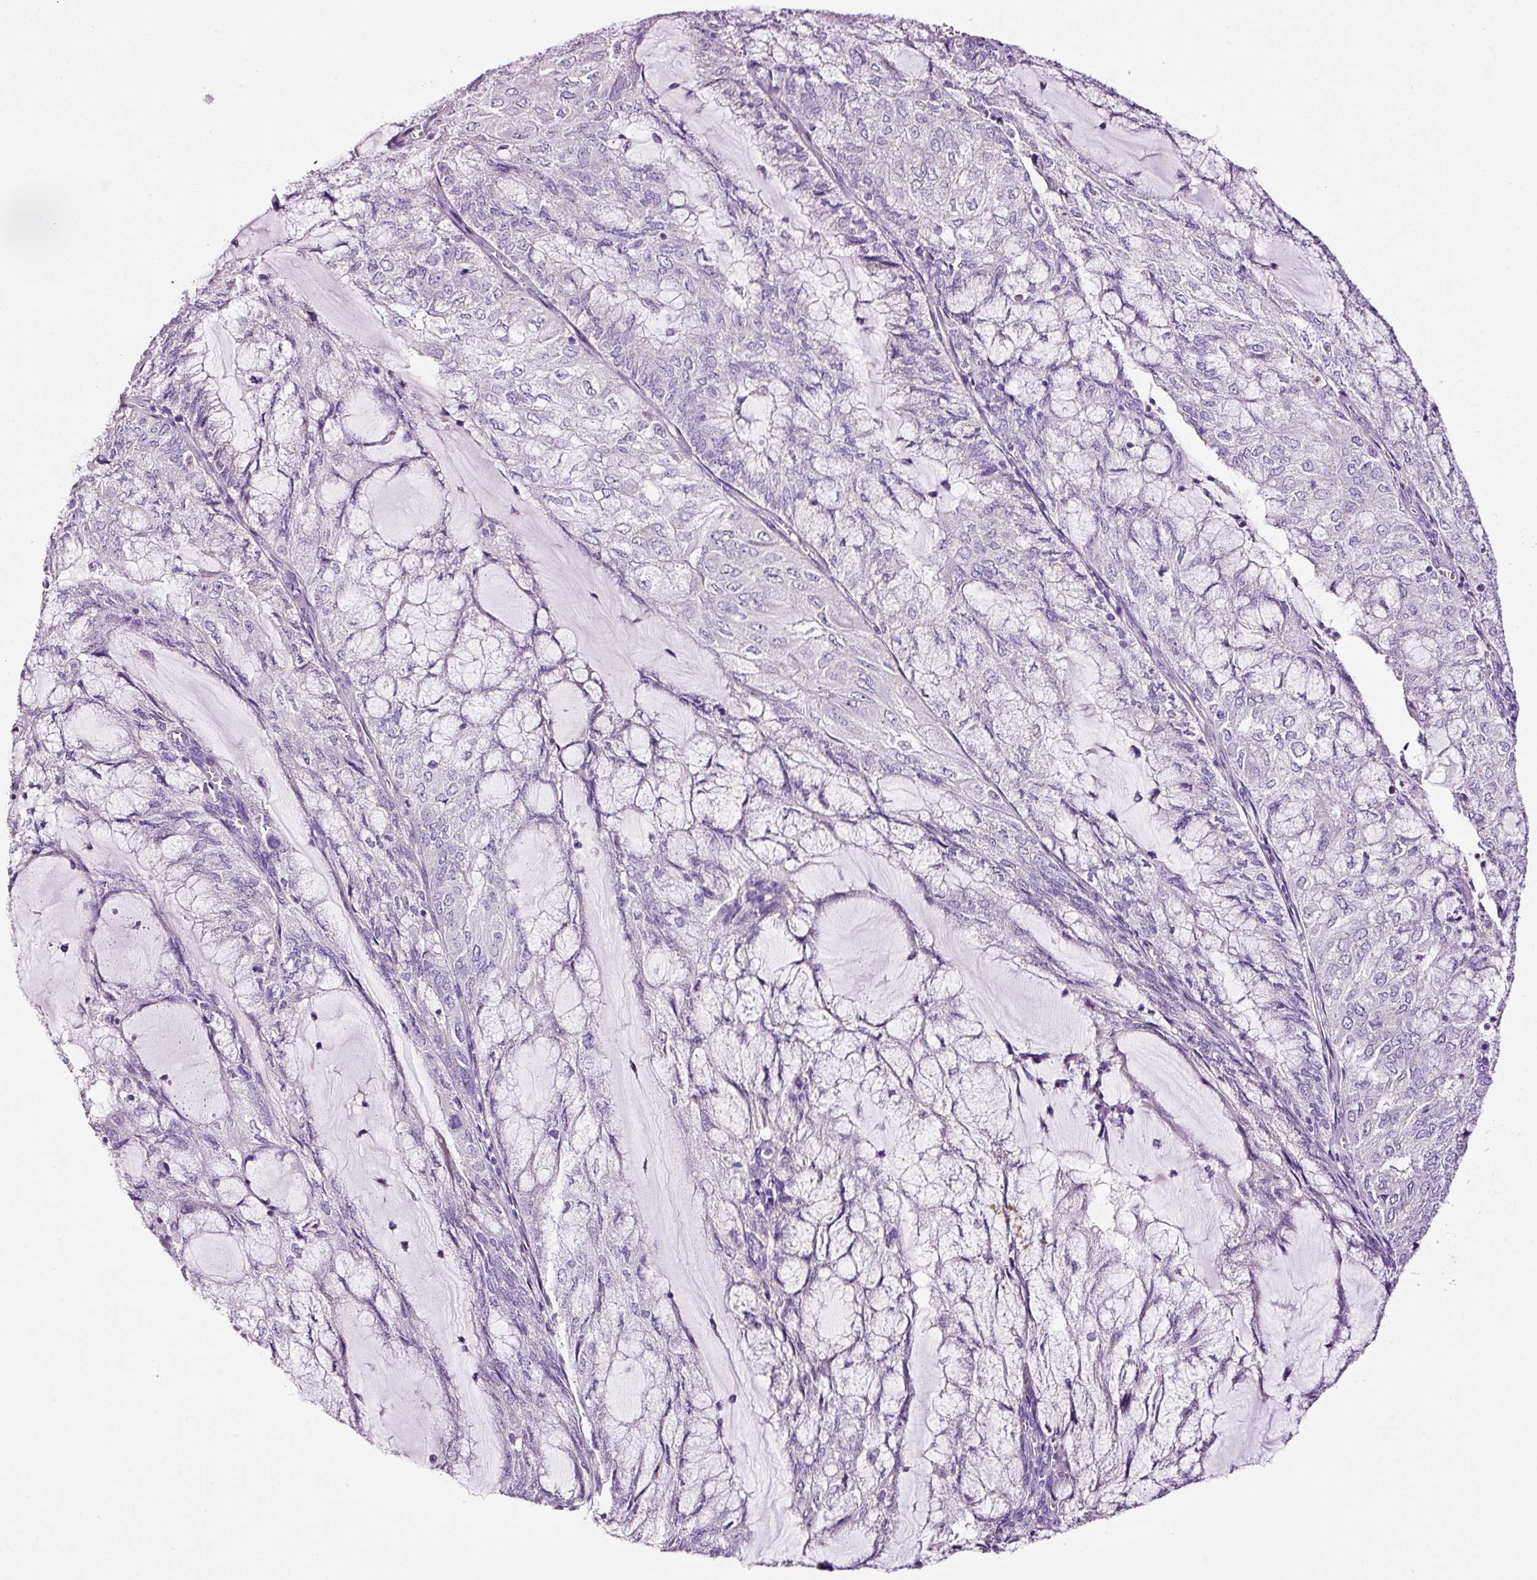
{"staining": {"intensity": "negative", "quantity": "none", "location": "none"}, "tissue": "endometrial cancer", "cell_type": "Tumor cells", "image_type": "cancer", "snomed": [{"axis": "morphology", "description": "Adenocarcinoma, NOS"}, {"axis": "topography", "description": "Endometrium"}], "caption": "Endometrial adenocarcinoma was stained to show a protein in brown. There is no significant expression in tumor cells. (DAB immunohistochemistry visualized using brightfield microscopy, high magnification).", "gene": "RTF2", "patient": {"sex": "female", "age": 81}}